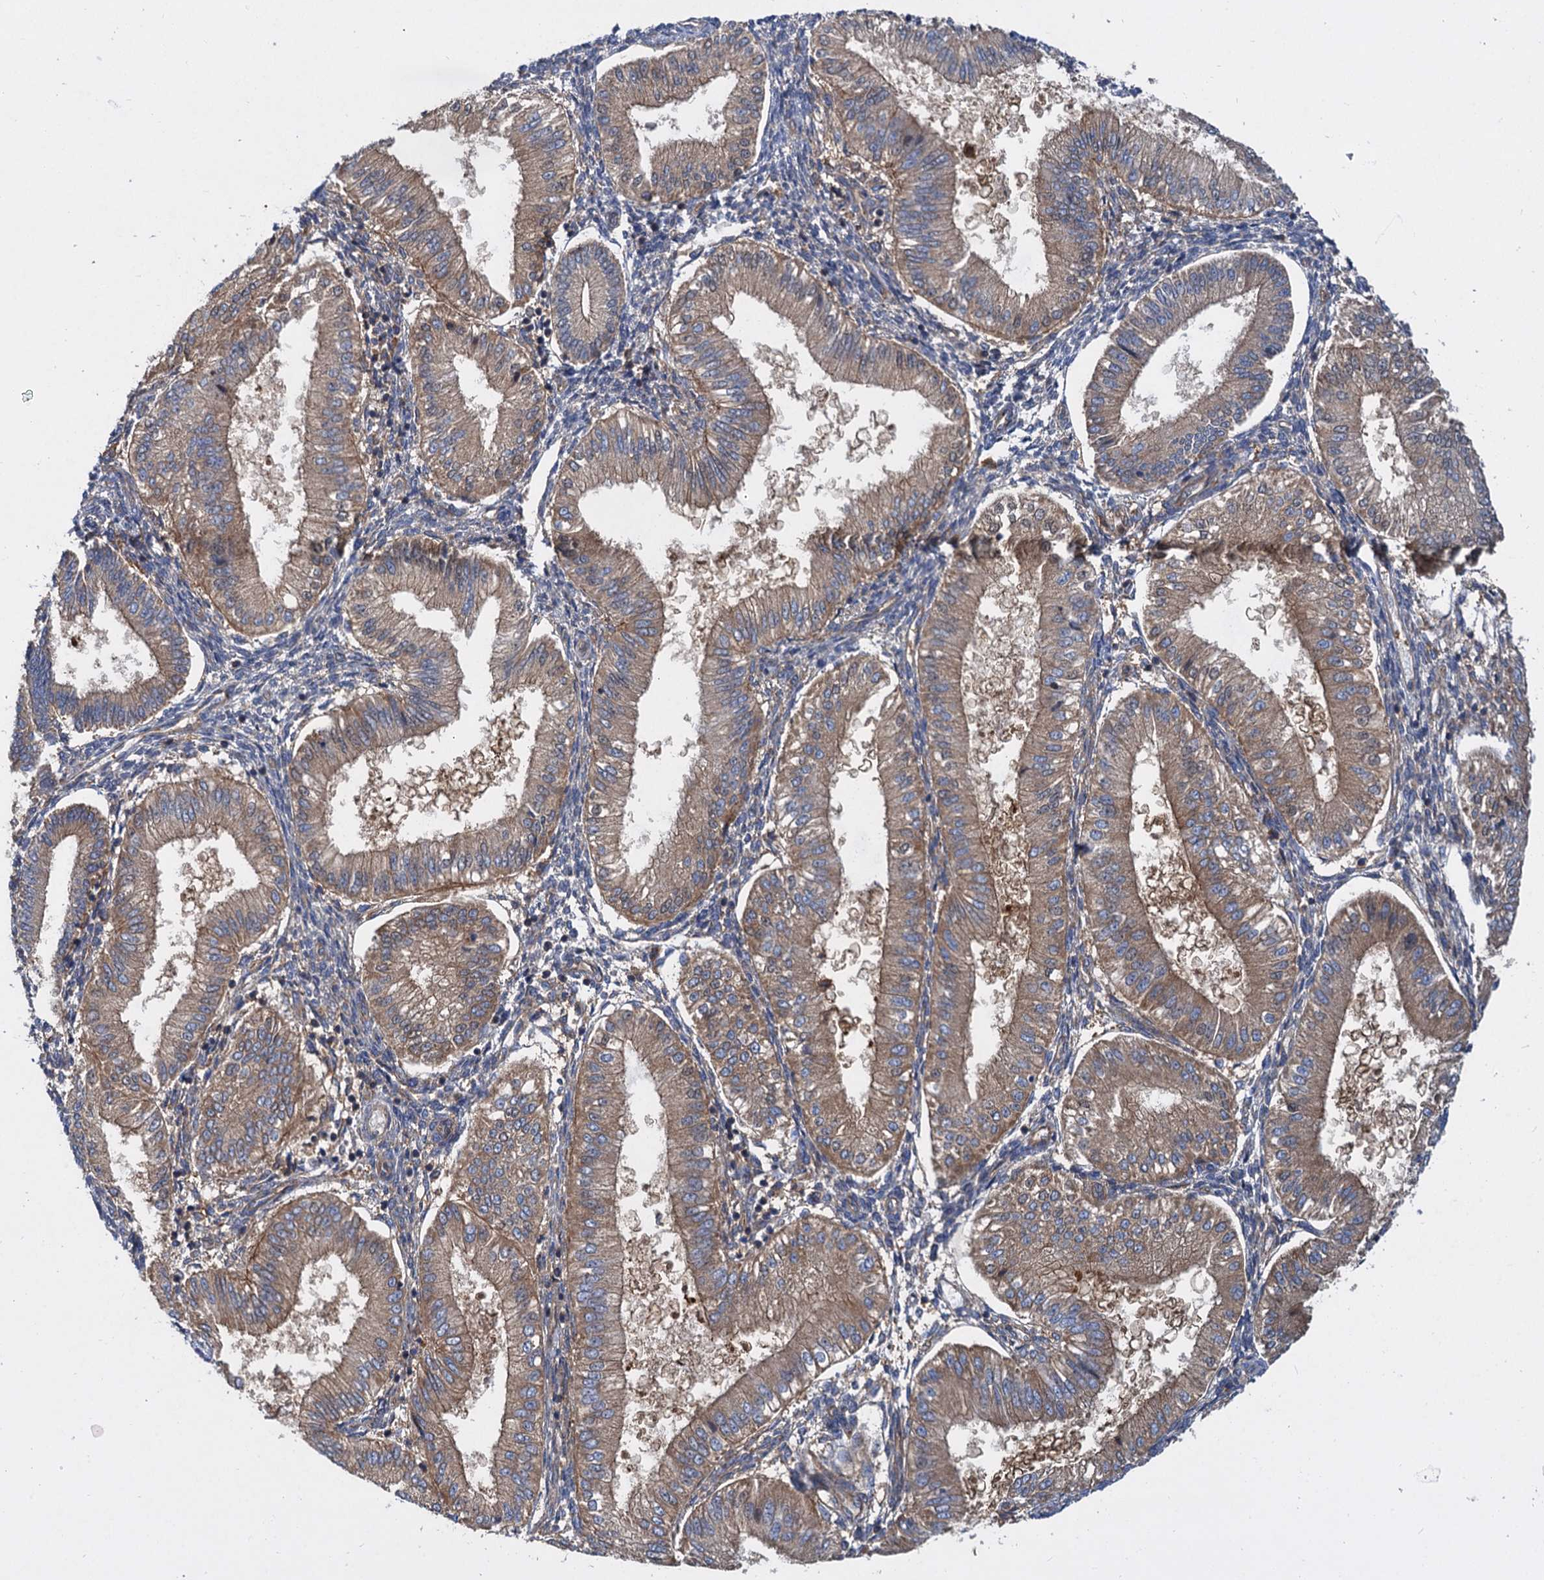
{"staining": {"intensity": "weak", "quantity": "25%-75%", "location": "cytoplasmic/membranous"}, "tissue": "endometrium", "cell_type": "Cells in endometrial stroma", "image_type": "normal", "snomed": [{"axis": "morphology", "description": "Normal tissue, NOS"}, {"axis": "topography", "description": "Endometrium"}], "caption": "Endometrium stained with immunohistochemistry (IHC) reveals weak cytoplasmic/membranous expression in about 25%-75% of cells in endometrial stroma. (Stains: DAB (3,3'-diaminobenzidine) in brown, nuclei in blue, Microscopy: brightfield microscopy at high magnification).", "gene": "ALKBH7", "patient": {"sex": "female", "age": 39}}